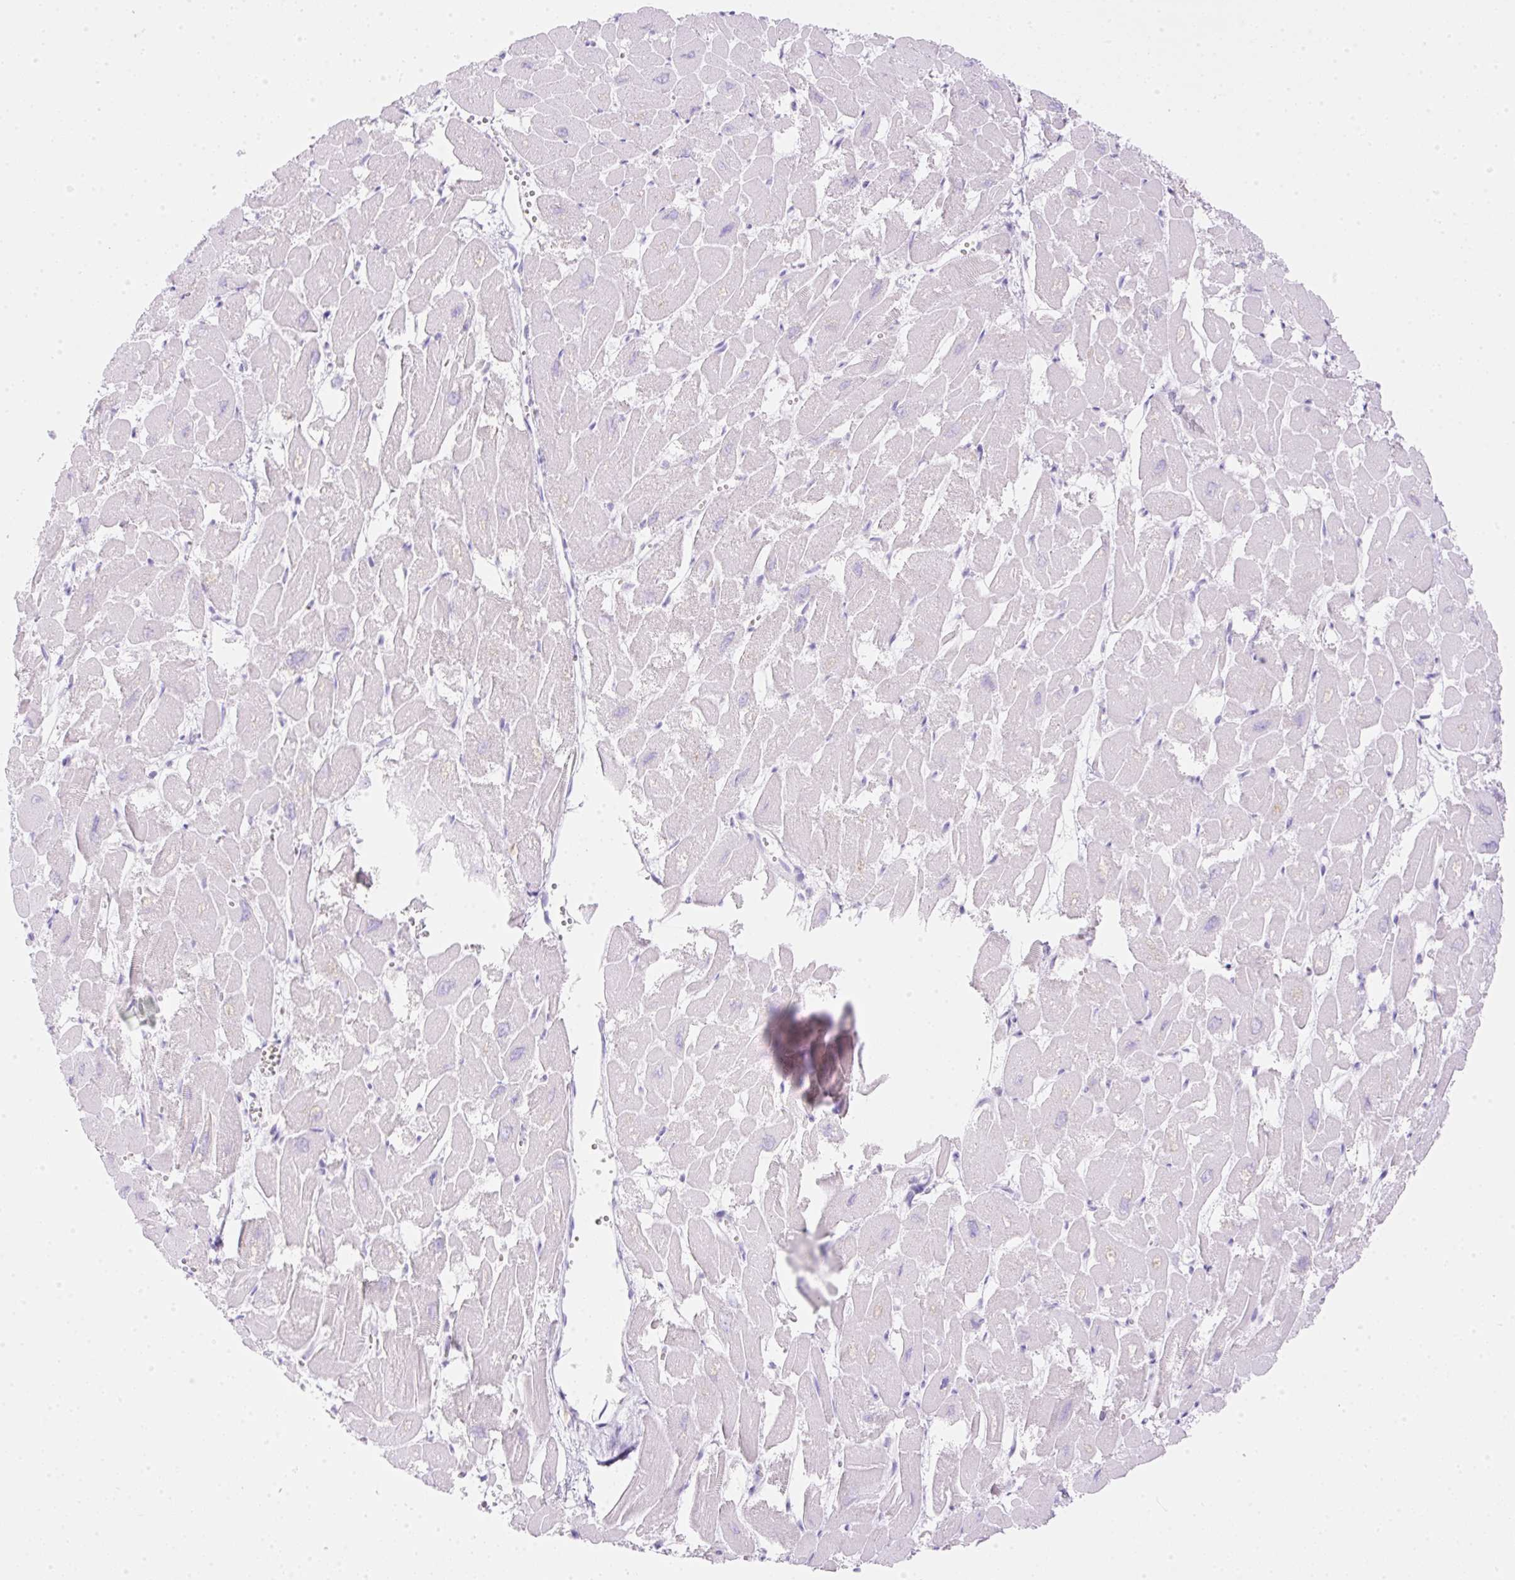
{"staining": {"intensity": "negative", "quantity": "none", "location": "none"}, "tissue": "heart muscle", "cell_type": "Cardiomyocytes", "image_type": "normal", "snomed": [{"axis": "morphology", "description": "Normal tissue, NOS"}, {"axis": "topography", "description": "Heart"}], "caption": "Cardiomyocytes are negative for protein expression in normal human heart muscle. Brightfield microscopy of IHC stained with DAB (brown) and hematoxylin (blue), captured at high magnification.", "gene": "CDX1", "patient": {"sex": "male", "age": 54}}